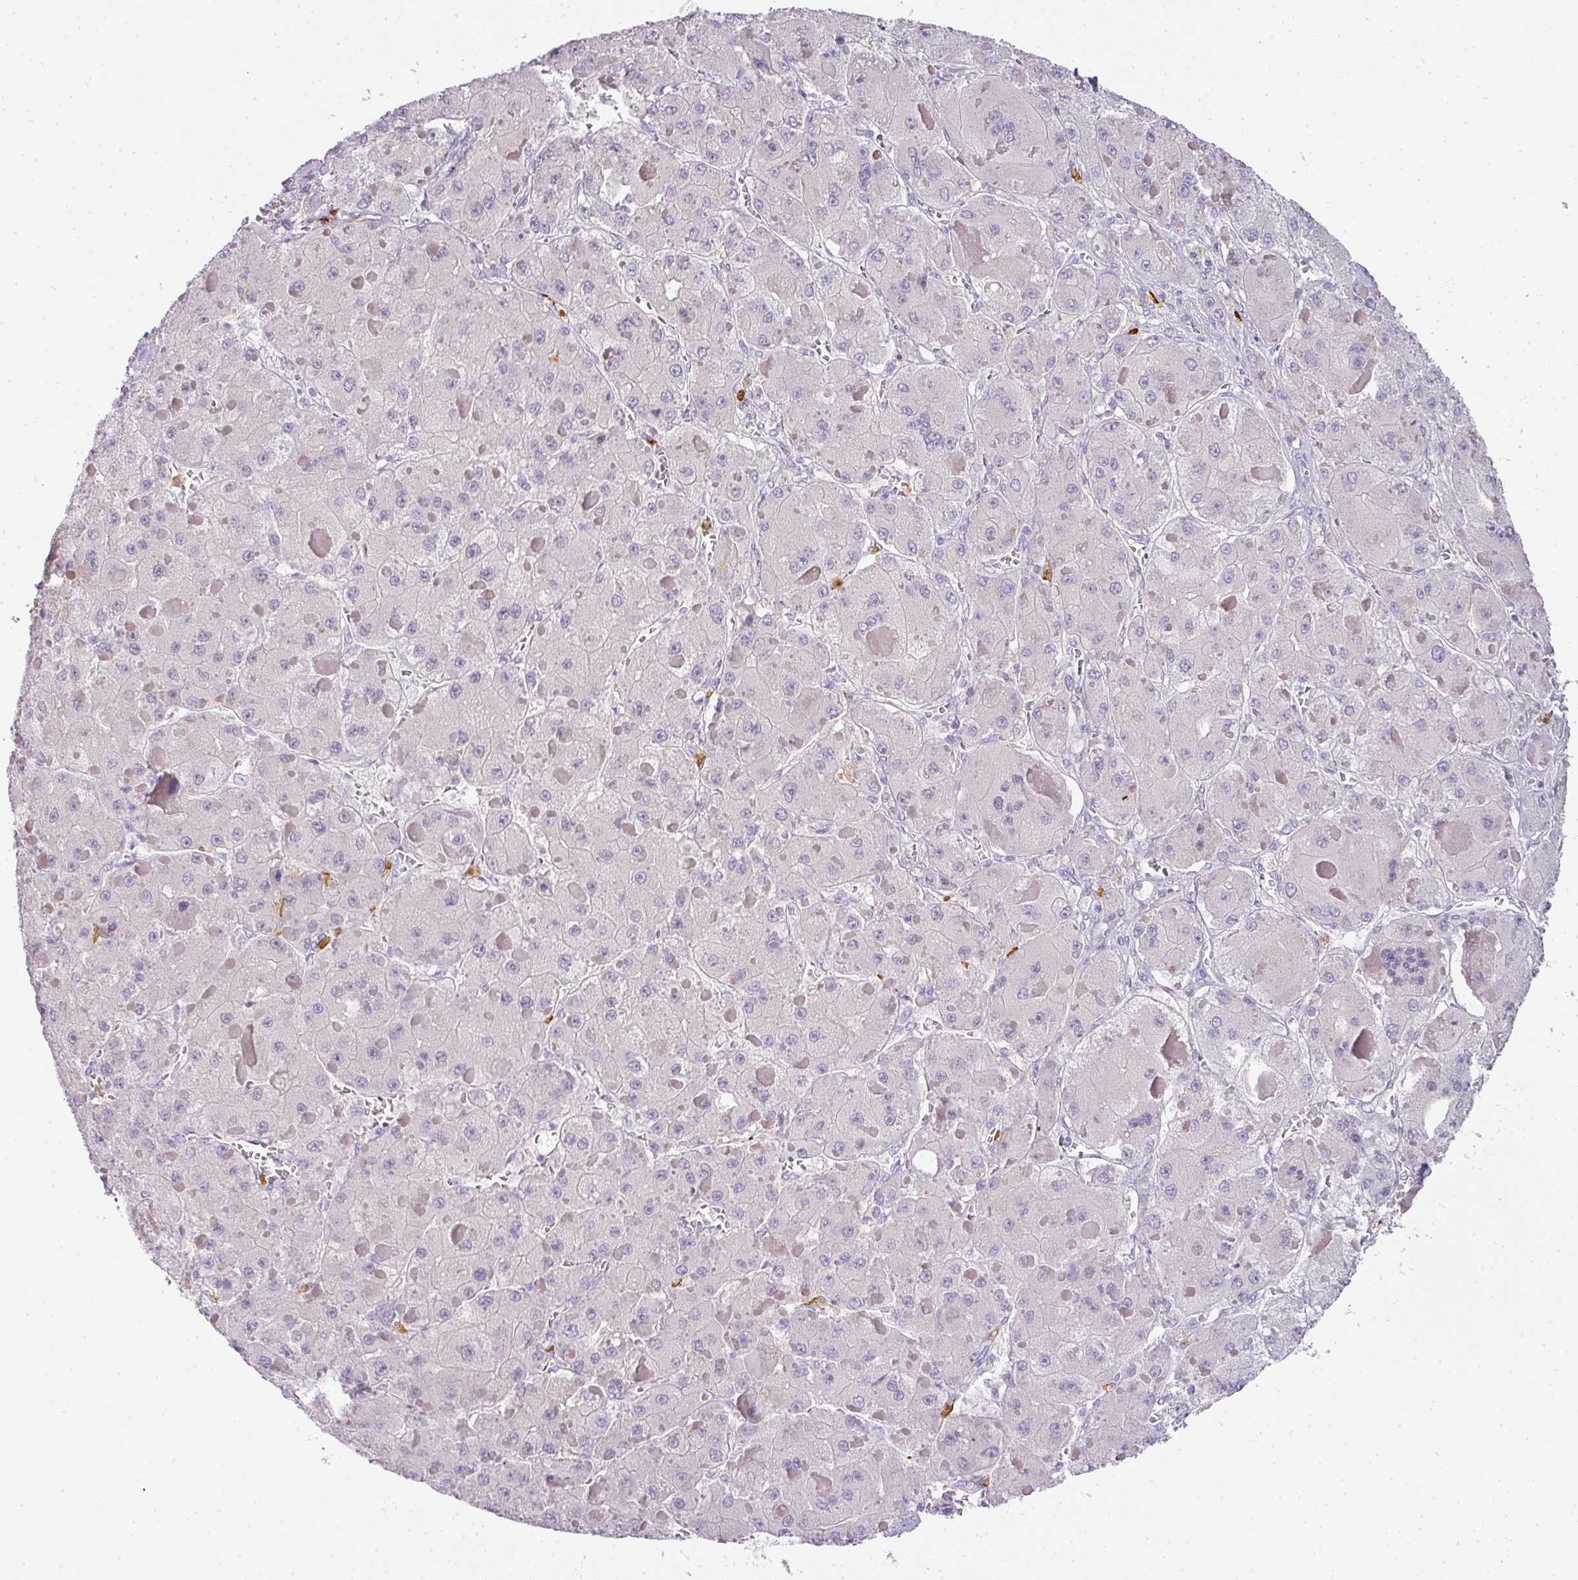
{"staining": {"intensity": "negative", "quantity": "none", "location": "none"}, "tissue": "liver cancer", "cell_type": "Tumor cells", "image_type": "cancer", "snomed": [{"axis": "morphology", "description": "Carcinoma, Hepatocellular, NOS"}, {"axis": "topography", "description": "Liver"}], "caption": "Human hepatocellular carcinoma (liver) stained for a protein using immunohistochemistry reveals no positivity in tumor cells.", "gene": "HHEX", "patient": {"sex": "female", "age": 73}}